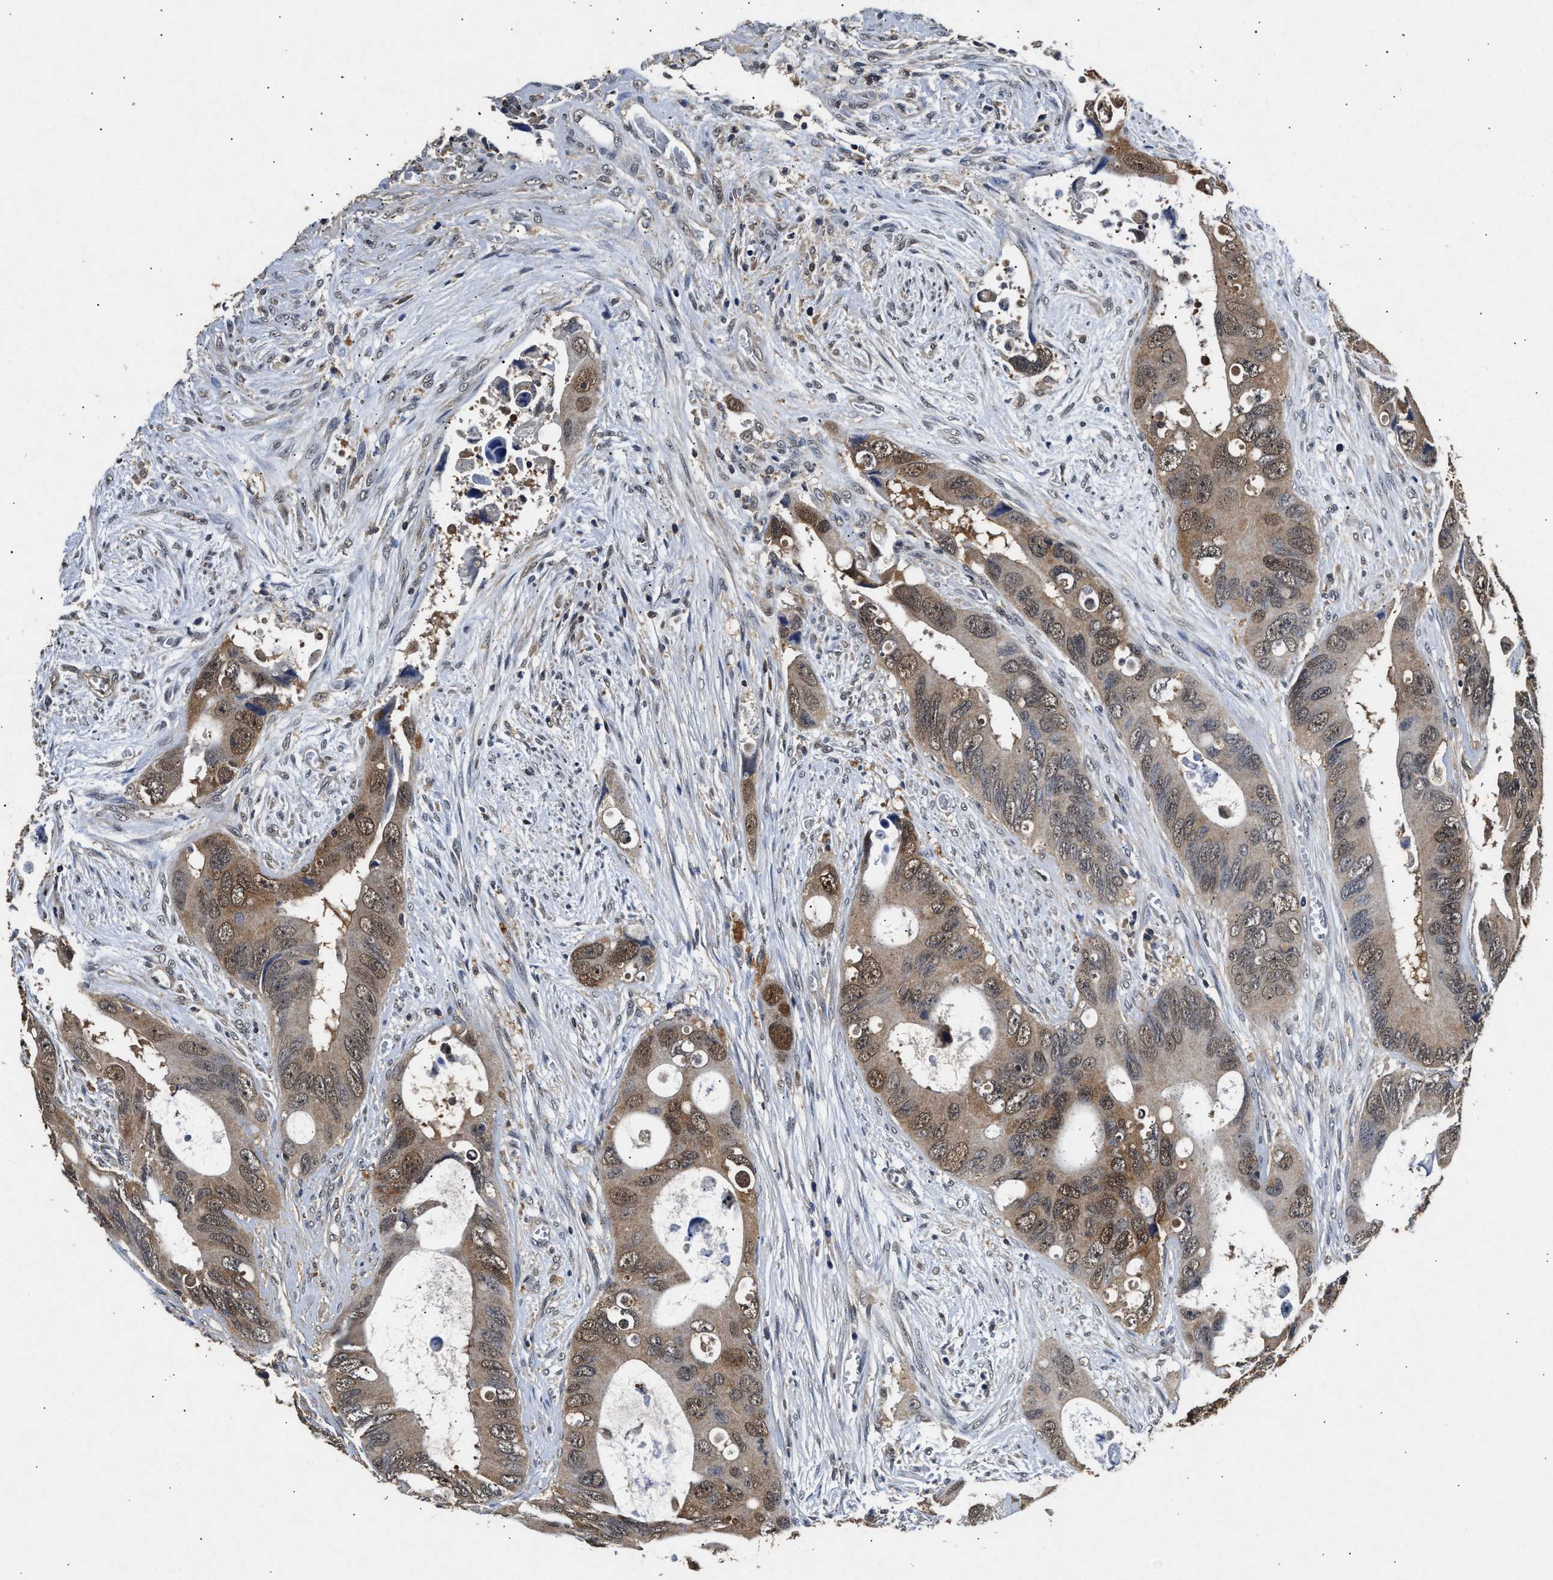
{"staining": {"intensity": "moderate", "quantity": ">75%", "location": "cytoplasmic/membranous,nuclear"}, "tissue": "colorectal cancer", "cell_type": "Tumor cells", "image_type": "cancer", "snomed": [{"axis": "morphology", "description": "Adenocarcinoma, NOS"}, {"axis": "topography", "description": "Rectum"}], "caption": "Colorectal adenocarcinoma was stained to show a protein in brown. There is medium levels of moderate cytoplasmic/membranous and nuclear expression in about >75% of tumor cells.", "gene": "ACAT2", "patient": {"sex": "male", "age": 70}}